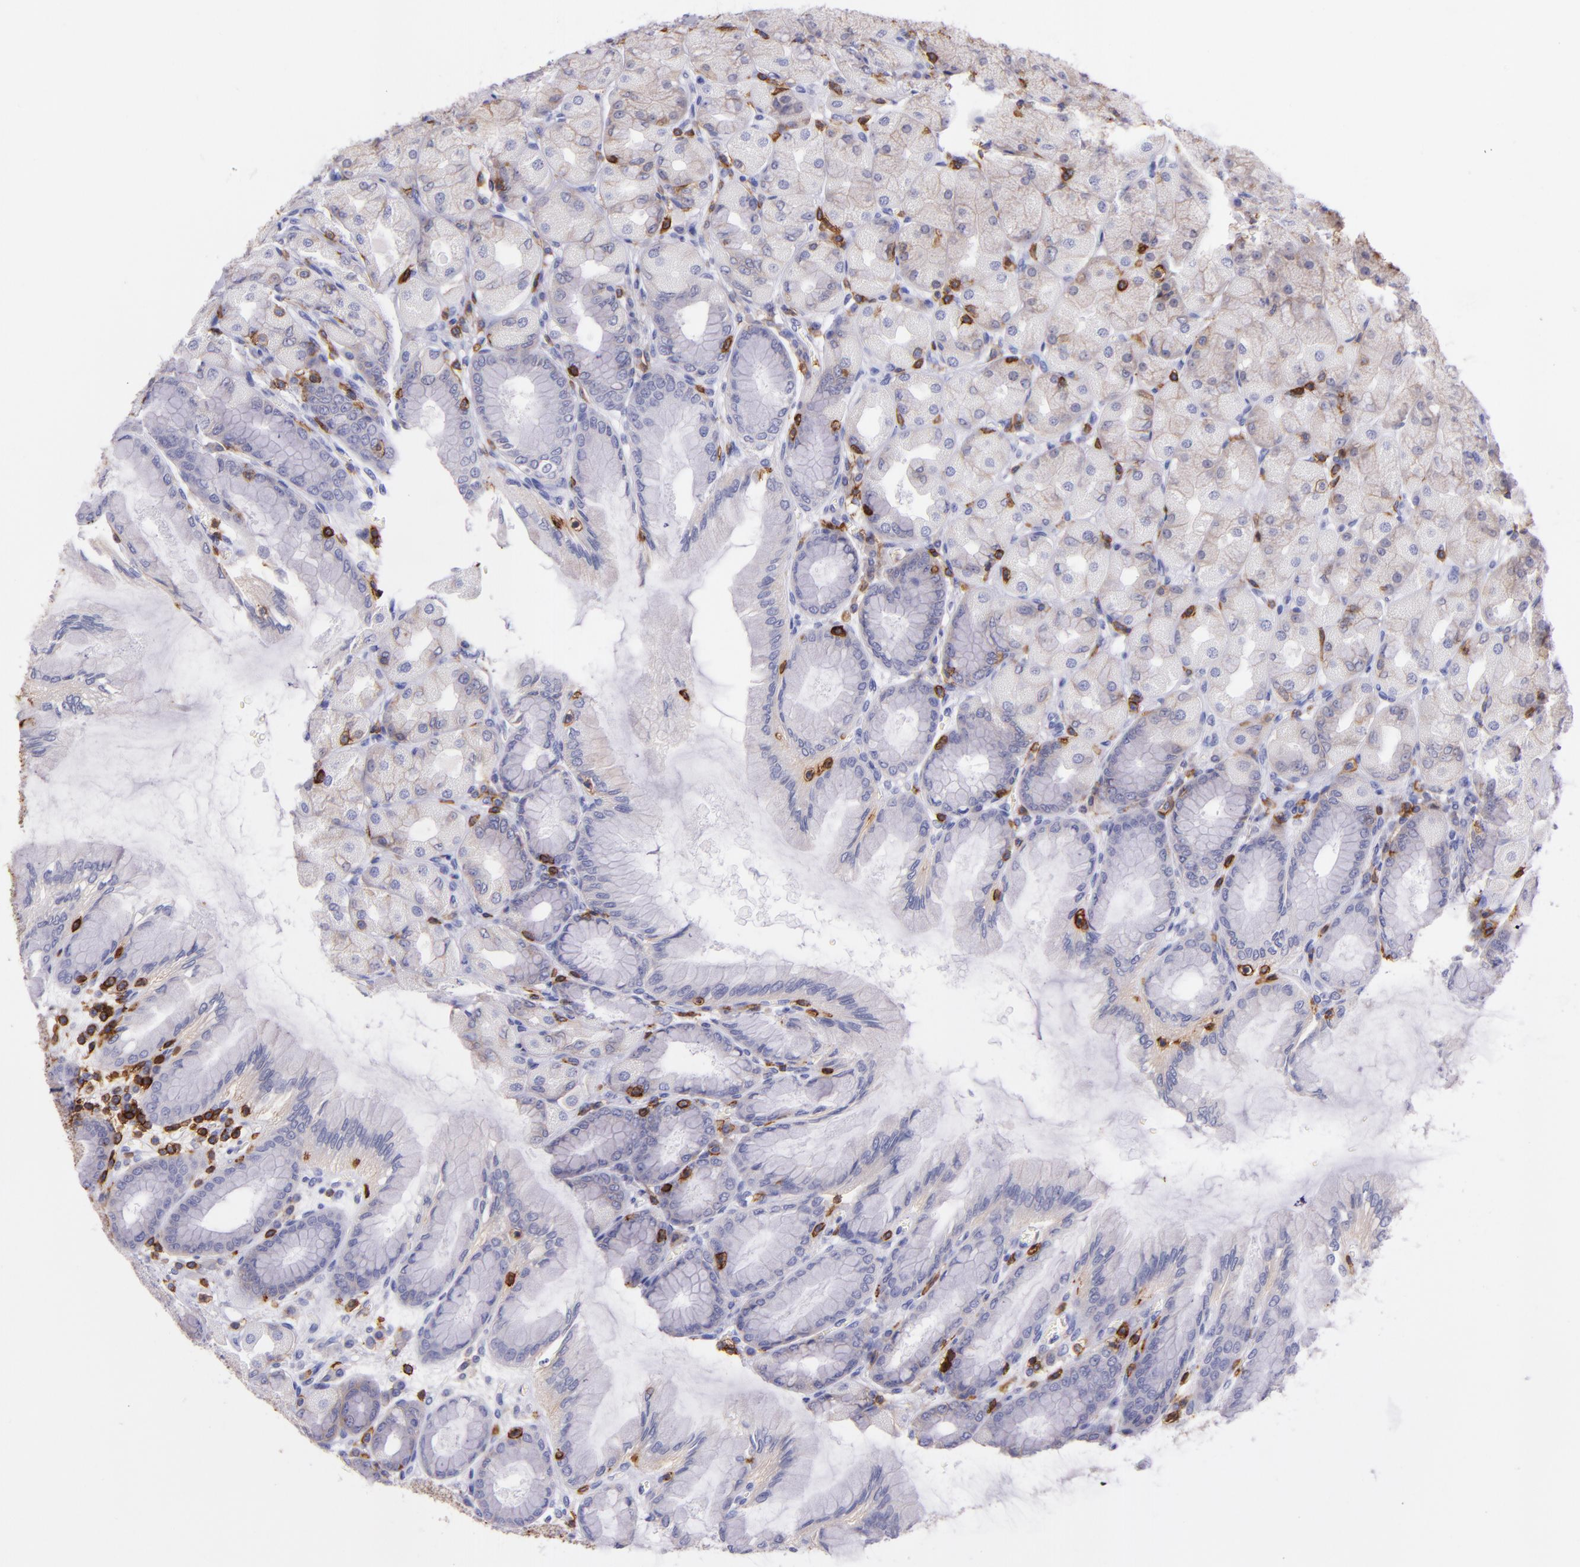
{"staining": {"intensity": "weak", "quantity": "<25%", "location": "cytoplasmic/membranous"}, "tissue": "stomach", "cell_type": "Glandular cells", "image_type": "normal", "snomed": [{"axis": "morphology", "description": "Normal tissue, NOS"}, {"axis": "topography", "description": "Stomach, upper"}], "caption": "Immunohistochemical staining of benign human stomach exhibits no significant positivity in glandular cells.", "gene": "SPN", "patient": {"sex": "female", "age": 56}}